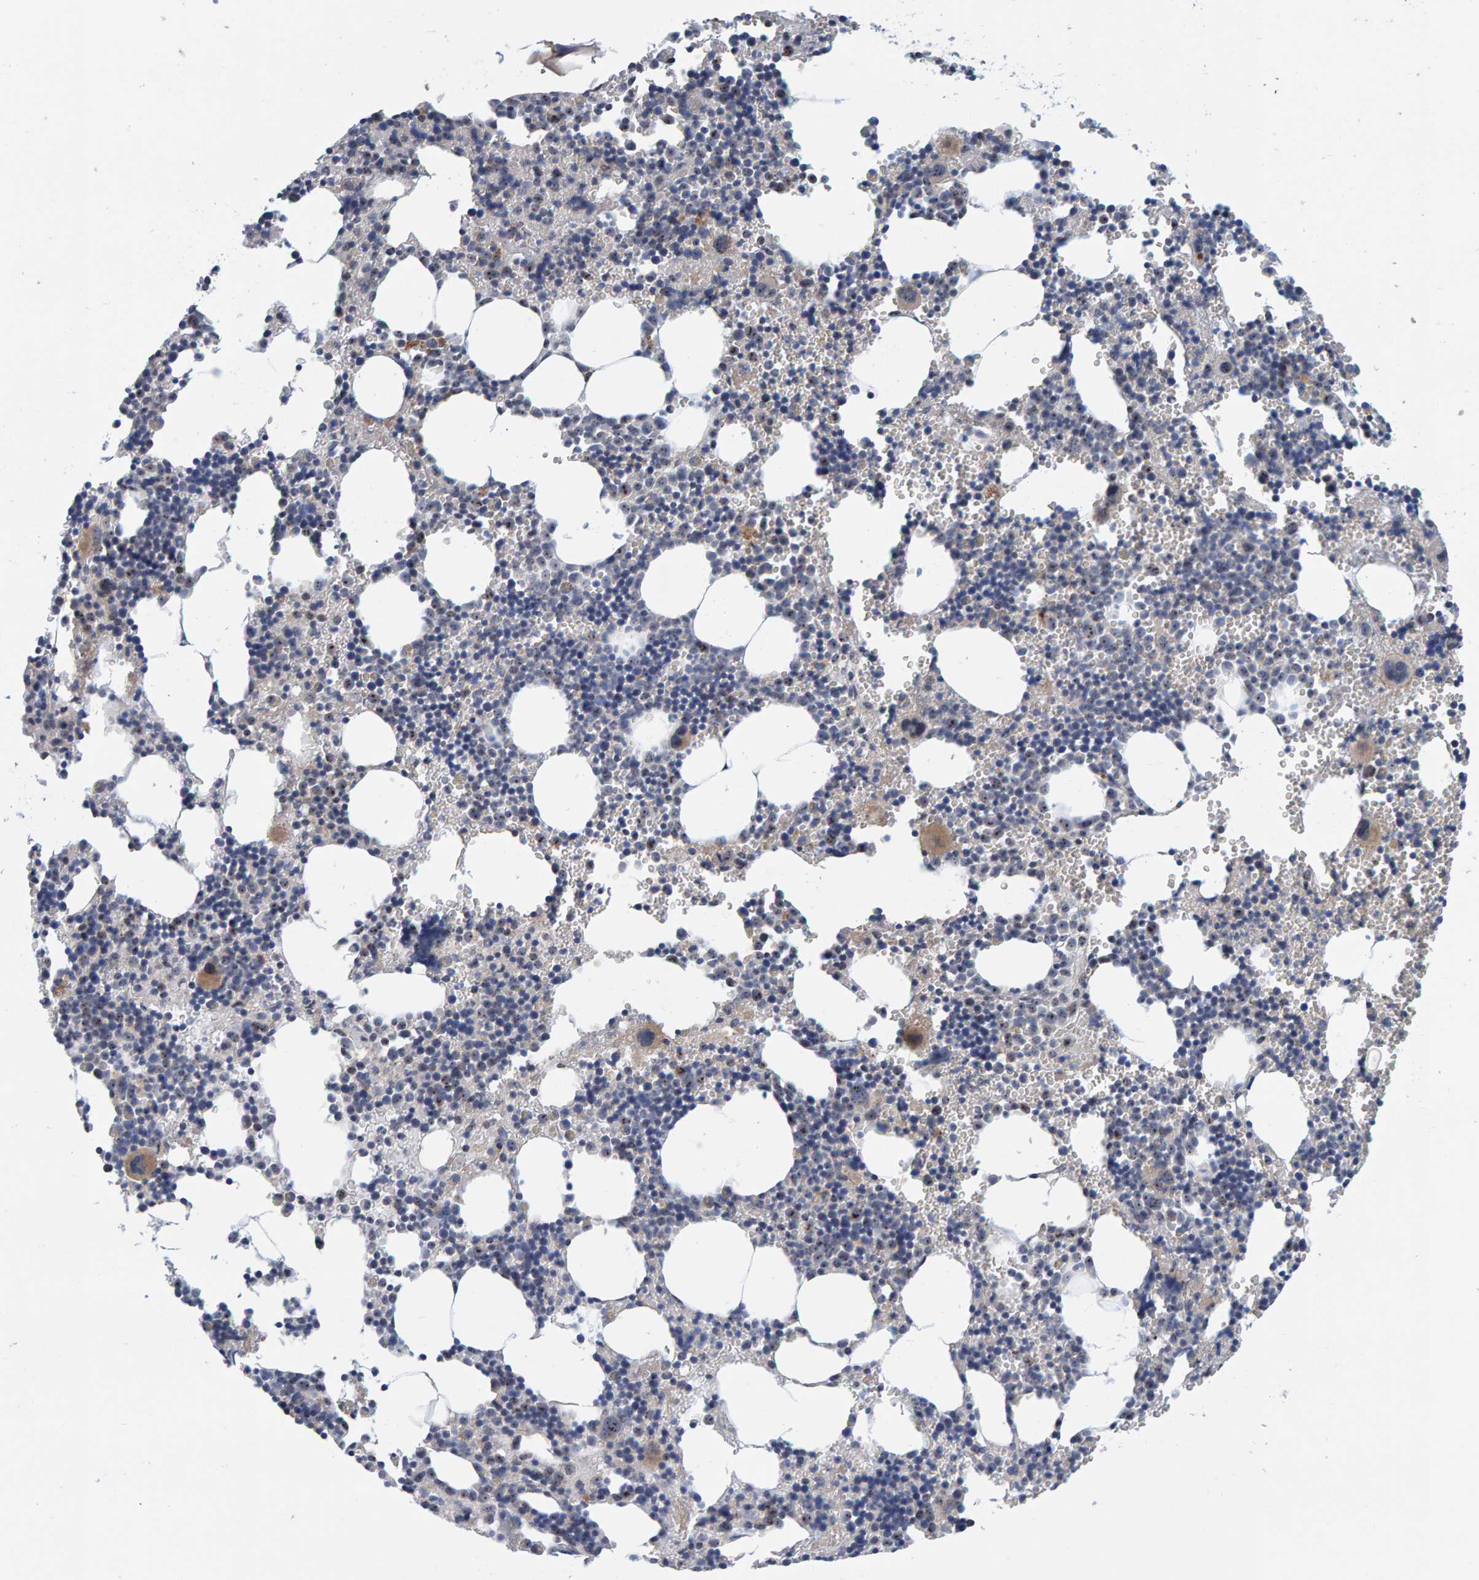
{"staining": {"intensity": "moderate", "quantity": "25%-75%", "location": "cytoplasmic/membranous,nuclear"}, "tissue": "bone marrow", "cell_type": "Hematopoietic cells", "image_type": "normal", "snomed": [{"axis": "morphology", "description": "Normal tissue, NOS"}, {"axis": "morphology", "description": "Inflammation, NOS"}, {"axis": "topography", "description": "Bone marrow"}], "caption": "Immunohistochemistry staining of unremarkable bone marrow, which displays medium levels of moderate cytoplasmic/membranous,nuclear expression in approximately 25%-75% of hematopoietic cells indicating moderate cytoplasmic/membranous,nuclear protein staining. The staining was performed using DAB (brown) for protein detection and nuclei were counterstained in hematoxylin (blue).", "gene": "NOL11", "patient": {"sex": "male", "age": 31}}